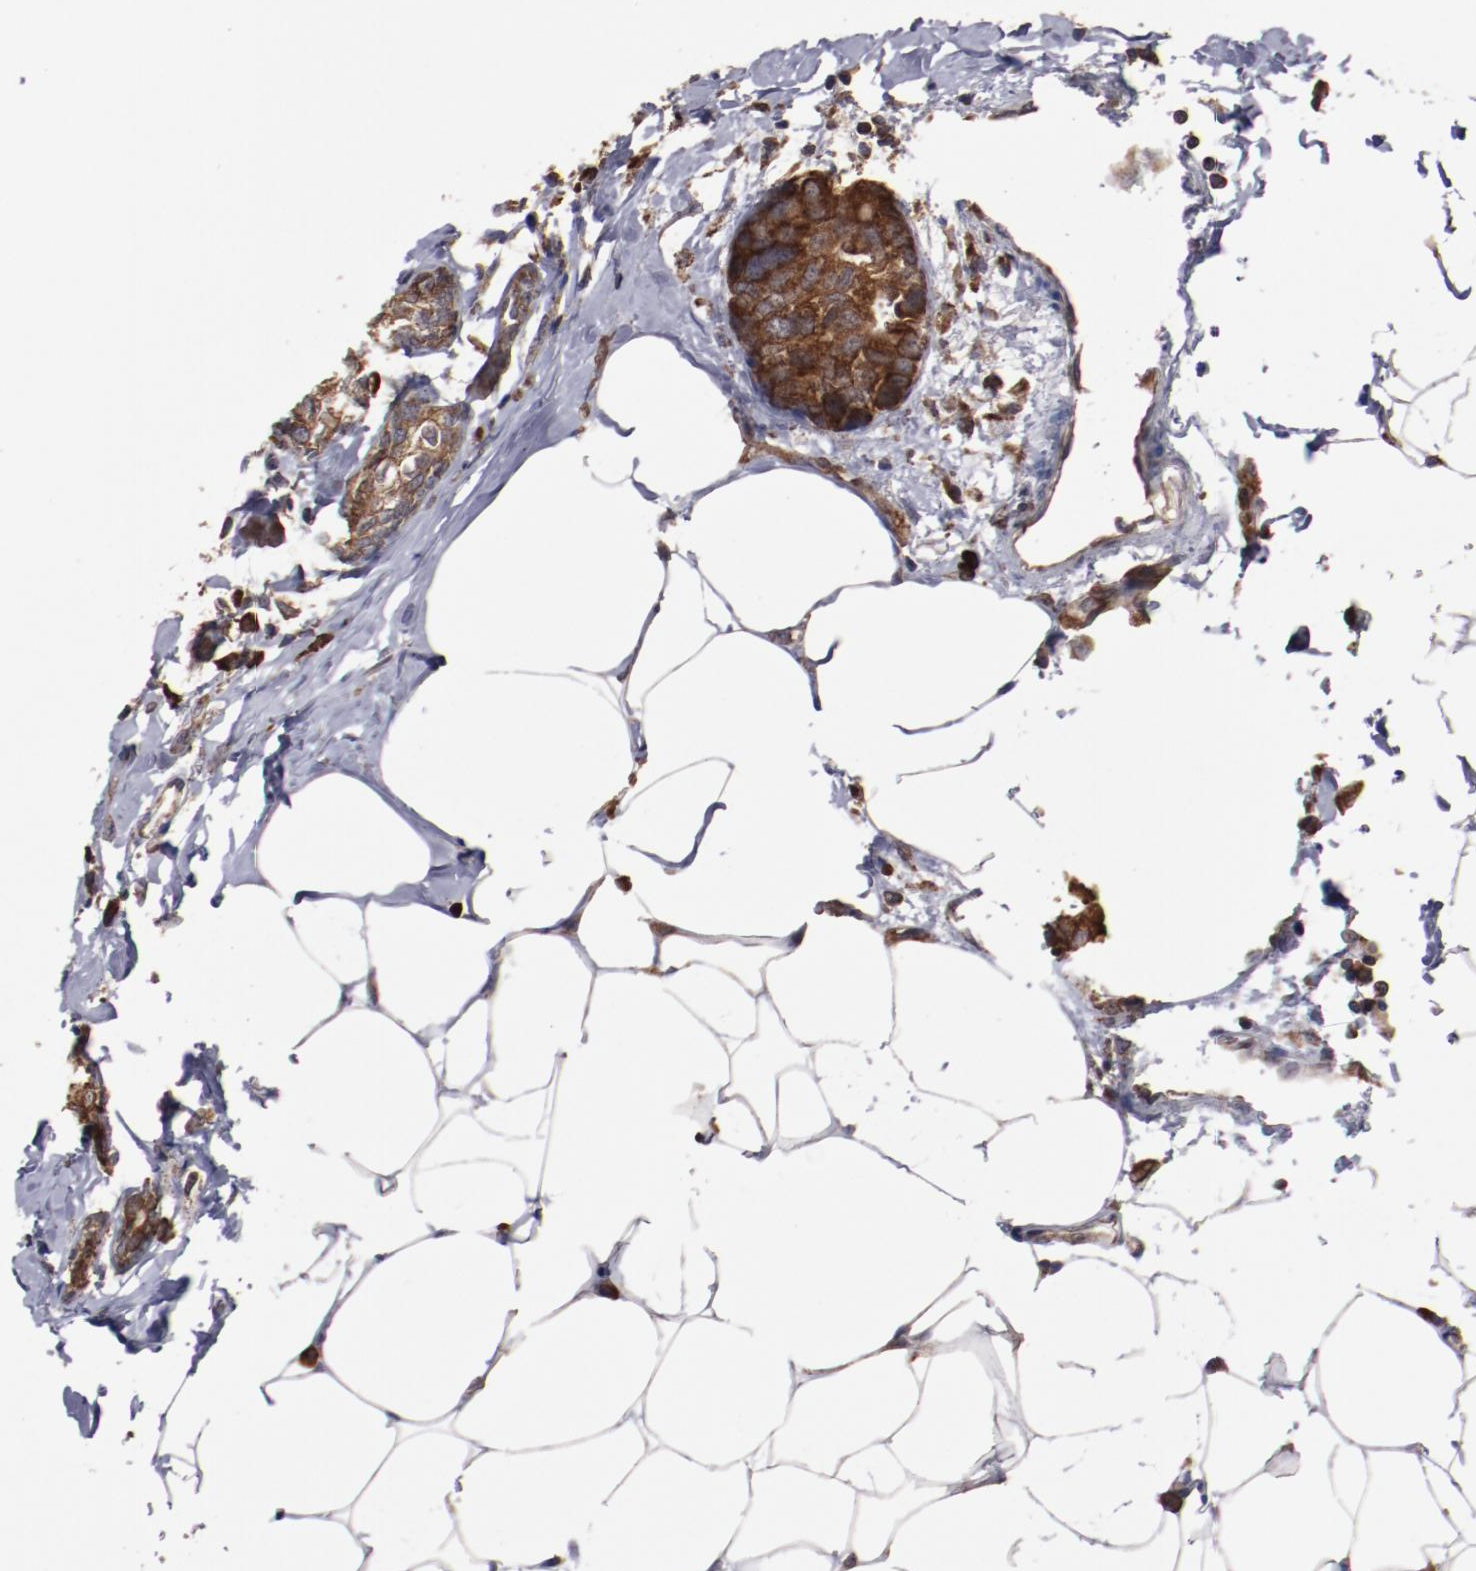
{"staining": {"intensity": "strong", "quantity": ">75%", "location": "cytoplasmic/membranous"}, "tissue": "breast cancer", "cell_type": "Tumor cells", "image_type": "cancer", "snomed": [{"axis": "morphology", "description": "Normal tissue, NOS"}, {"axis": "morphology", "description": "Duct carcinoma"}, {"axis": "topography", "description": "Breast"}], "caption": "Breast cancer stained with a protein marker shows strong staining in tumor cells.", "gene": "RPS4Y1", "patient": {"sex": "female", "age": 50}}